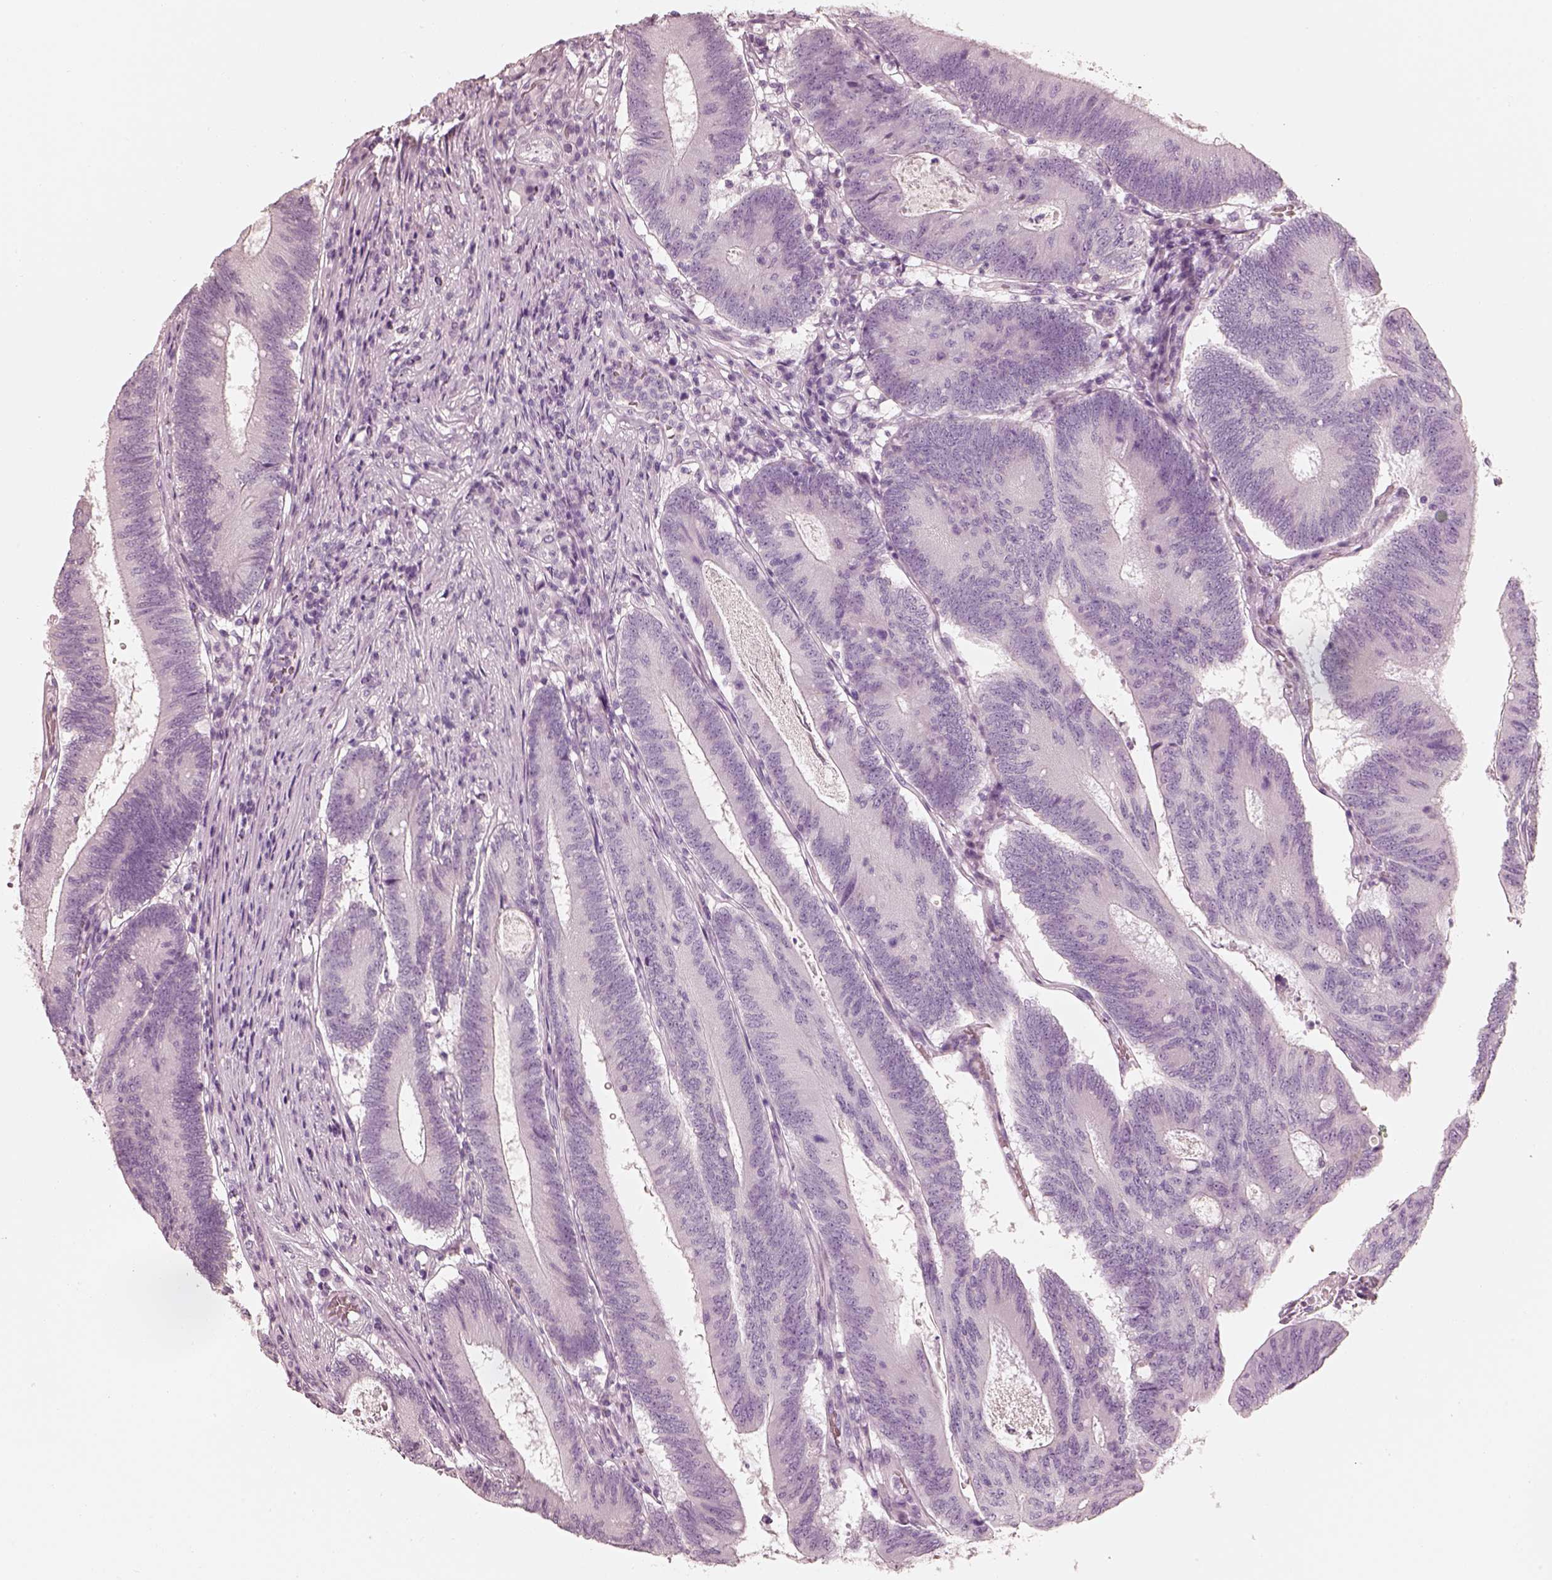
{"staining": {"intensity": "negative", "quantity": "none", "location": "none"}, "tissue": "colorectal cancer", "cell_type": "Tumor cells", "image_type": "cancer", "snomed": [{"axis": "morphology", "description": "Adenocarcinoma, NOS"}, {"axis": "topography", "description": "Colon"}], "caption": "Immunohistochemistry (IHC) image of adenocarcinoma (colorectal) stained for a protein (brown), which shows no positivity in tumor cells.", "gene": "R3HDML", "patient": {"sex": "female", "age": 70}}